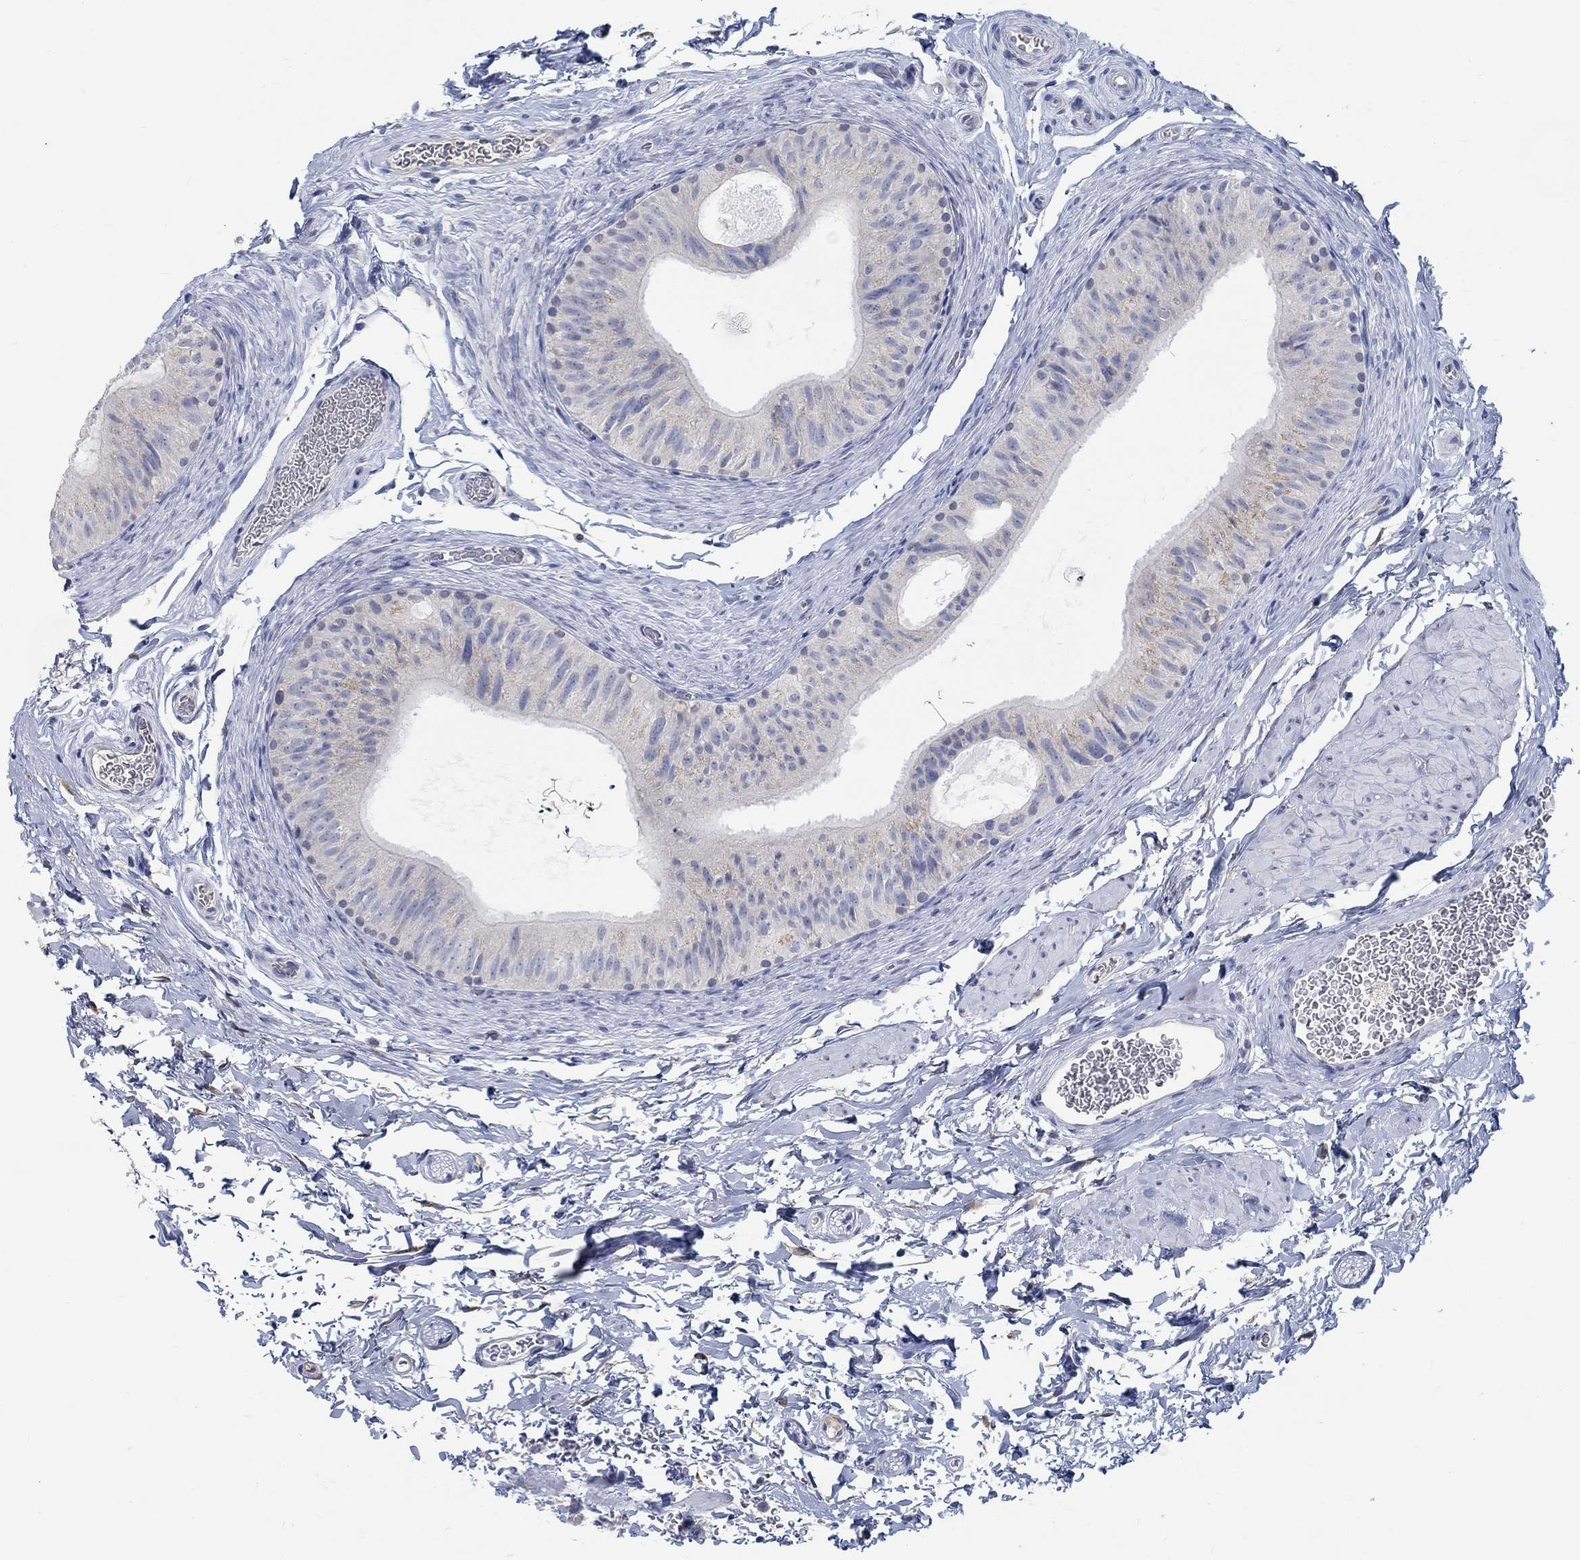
{"staining": {"intensity": "weak", "quantity": "<25%", "location": "cytoplasmic/membranous"}, "tissue": "epididymis", "cell_type": "Glandular cells", "image_type": "normal", "snomed": [{"axis": "morphology", "description": "Normal tissue, NOS"}, {"axis": "topography", "description": "Epididymis, spermatic cord, NOS"}, {"axis": "topography", "description": "Epididymis"}], "caption": "IHC histopathology image of unremarkable epididymis stained for a protein (brown), which displays no positivity in glandular cells.", "gene": "TEKT4", "patient": {"sex": "male", "age": 31}}